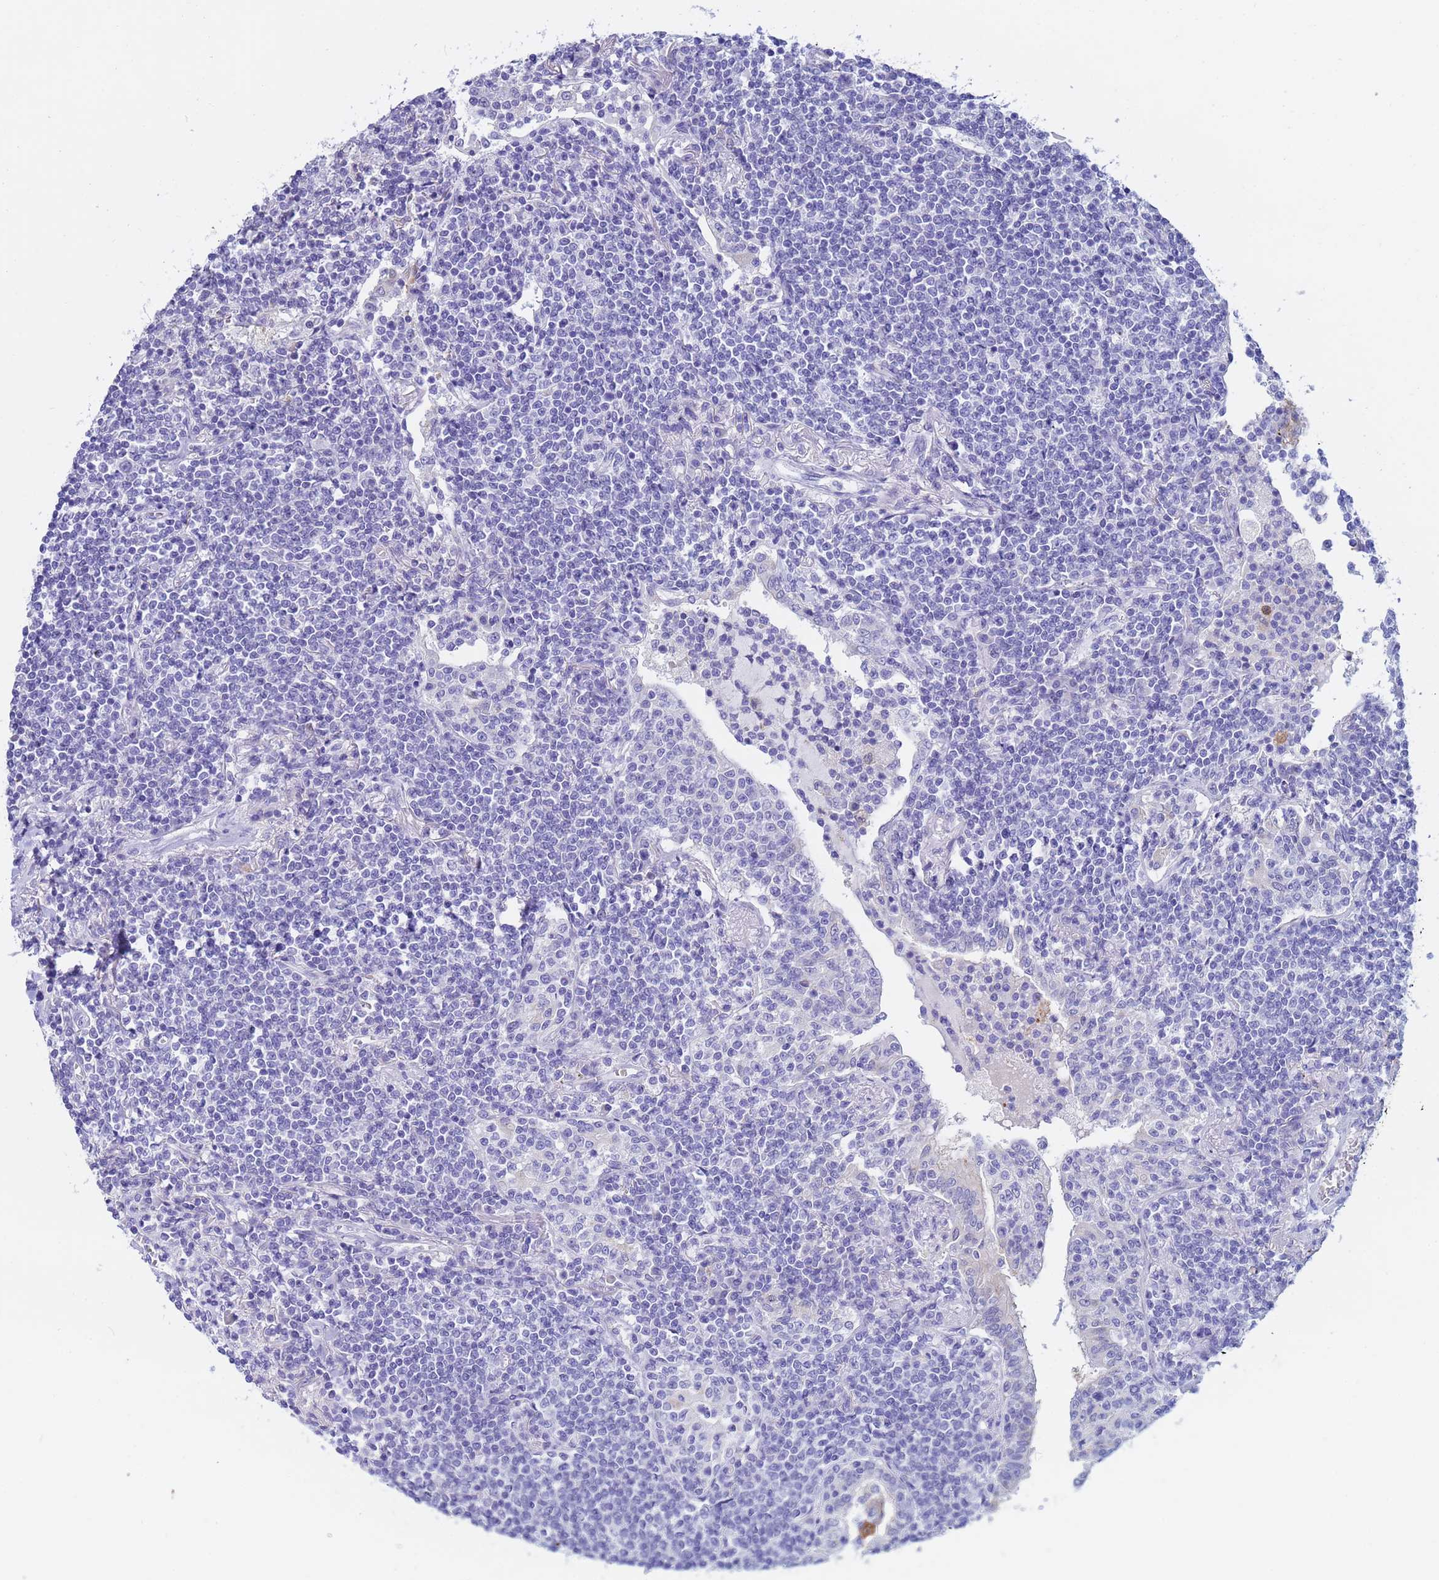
{"staining": {"intensity": "negative", "quantity": "none", "location": "none"}, "tissue": "lymphoma", "cell_type": "Tumor cells", "image_type": "cancer", "snomed": [{"axis": "morphology", "description": "Malignant lymphoma, non-Hodgkin's type, Low grade"}, {"axis": "topography", "description": "Lung"}], "caption": "The histopathology image reveals no staining of tumor cells in lymphoma.", "gene": "CSTB", "patient": {"sex": "female", "age": 71}}